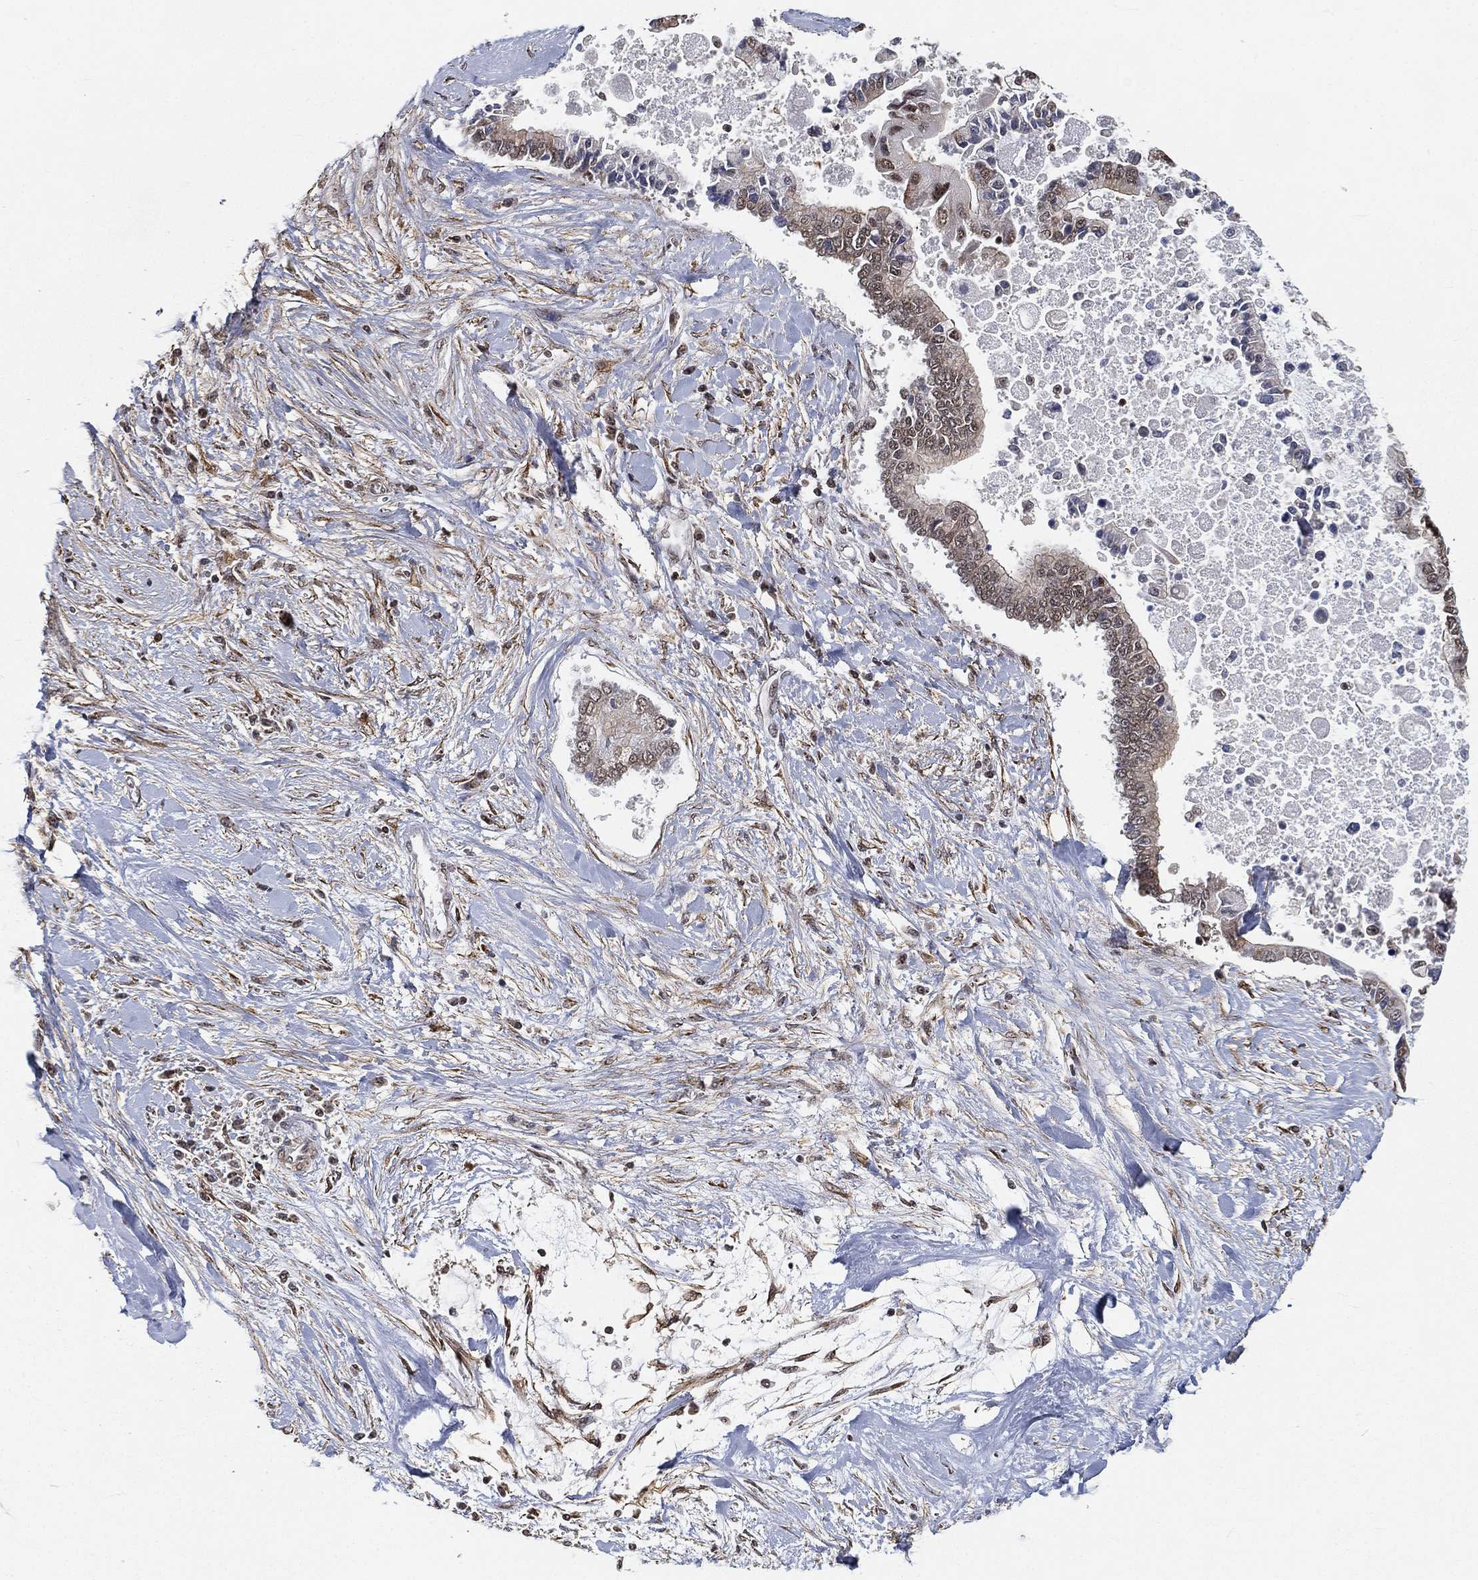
{"staining": {"intensity": "weak", "quantity": ">75%", "location": "nuclear"}, "tissue": "liver cancer", "cell_type": "Tumor cells", "image_type": "cancer", "snomed": [{"axis": "morphology", "description": "Cholangiocarcinoma"}, {"axis": "topography", "description": "Liver"}], "caption": "A brown stain highlights weak nuclear staining of a protein in human liver cholangiocarcinoma tumor cells. (brown staining indicates protein expression, while blue staining denotes nuclei).", "gene": "RSRC2", "patient": {"sex": "male", "age": 50}}